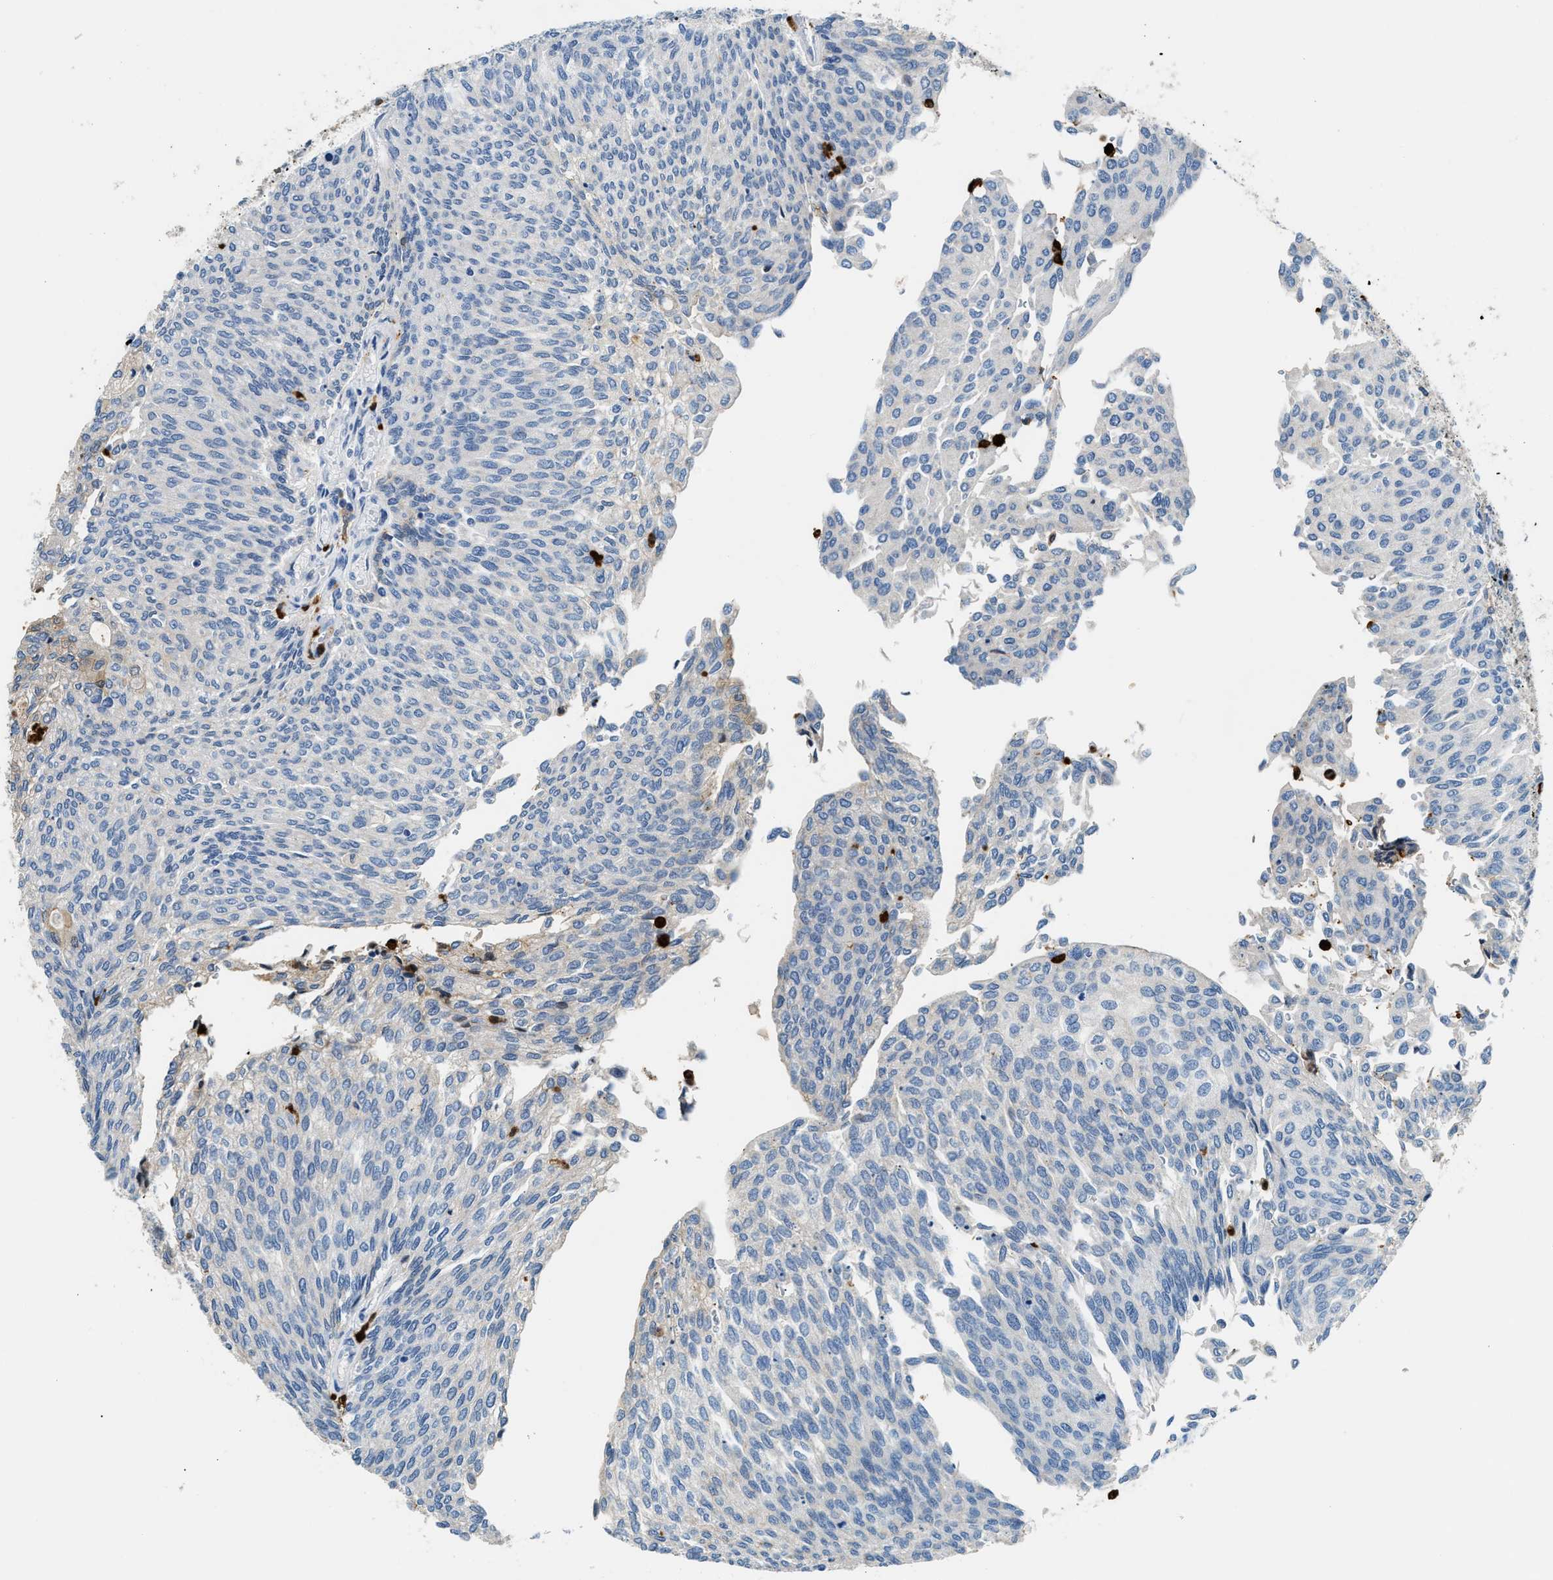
{"staining": {"intensity": "negative", "quantity": "none", "location": "none"}, "tissue": "urothelial cancer", "cell_type": "Tumor cells", "image_type": "cancer", "snomed": [{"axis": "morphology", "description": "Urothelial carcinoma, Low grade"}, {"axis": "topography", "description": "Urinary bladder"}], "caption": "Human urothelial cancer stained for a protein using immunohistochemistry exhibits no staining in tumor cells.", "gene": "ANXA3", "patient": {"sex": "female", "age": 79}}